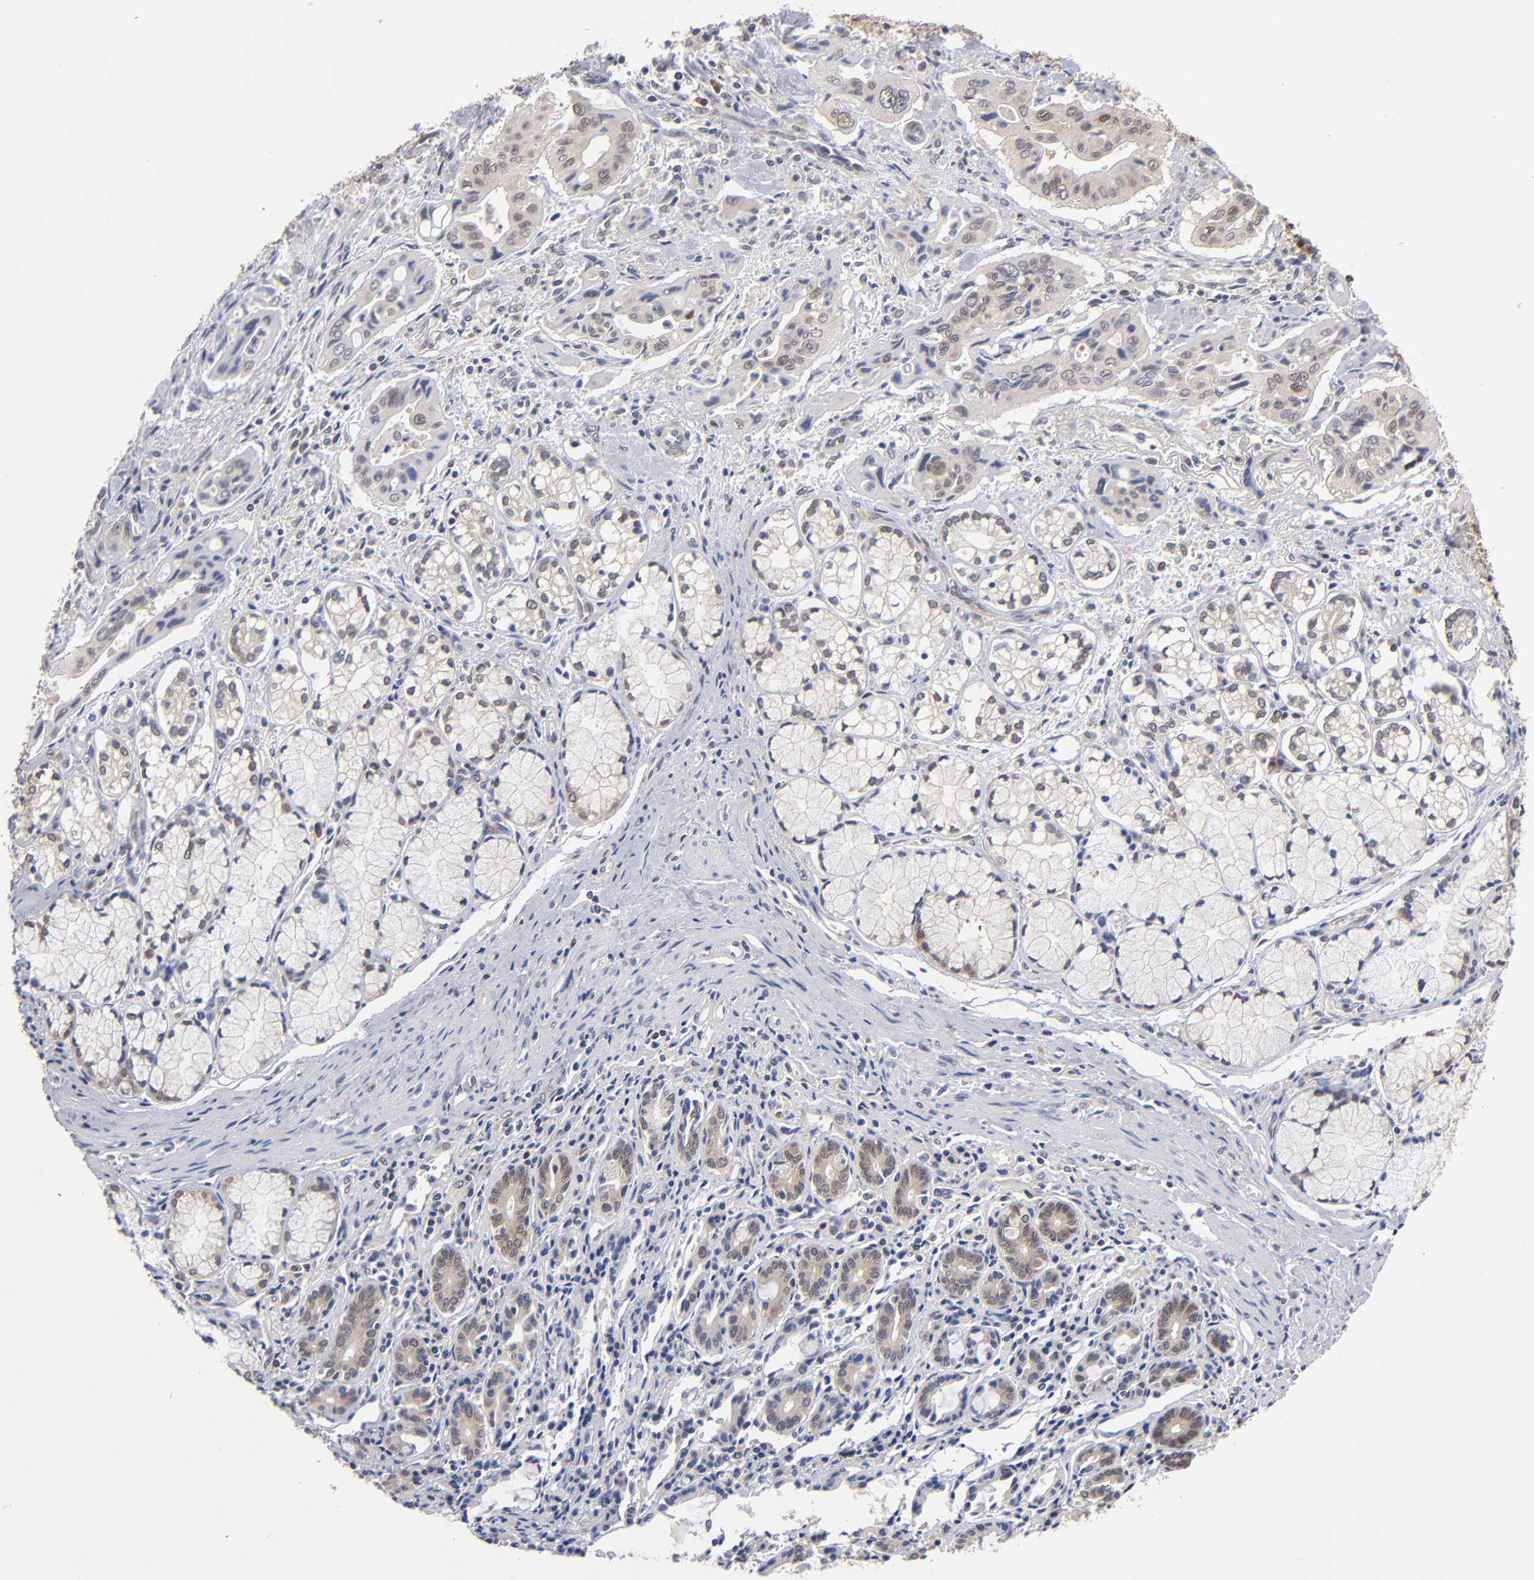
{"staining": {"intensity": "weak", "quantity": "25%-75%", "location": "cytoplasmic/membranous"}, "tissue": "pancreatic cancer", "cell_type": "Tumor cells", "image_type": "cancer", "snomed": [{"axis": "morphology", "description": "Adenocarcinoma, NOS"}, {"axis": "topography", "description": "Pancreas"}], "caption": "Protein expression analysis of human pancreatic adenocarcinoma reveals weak cytoplasmic/membranous positivity in about 25%-75% of tumor cells.", "gene": "ALG13", "patient": {"sex": "male", "age": 77}}